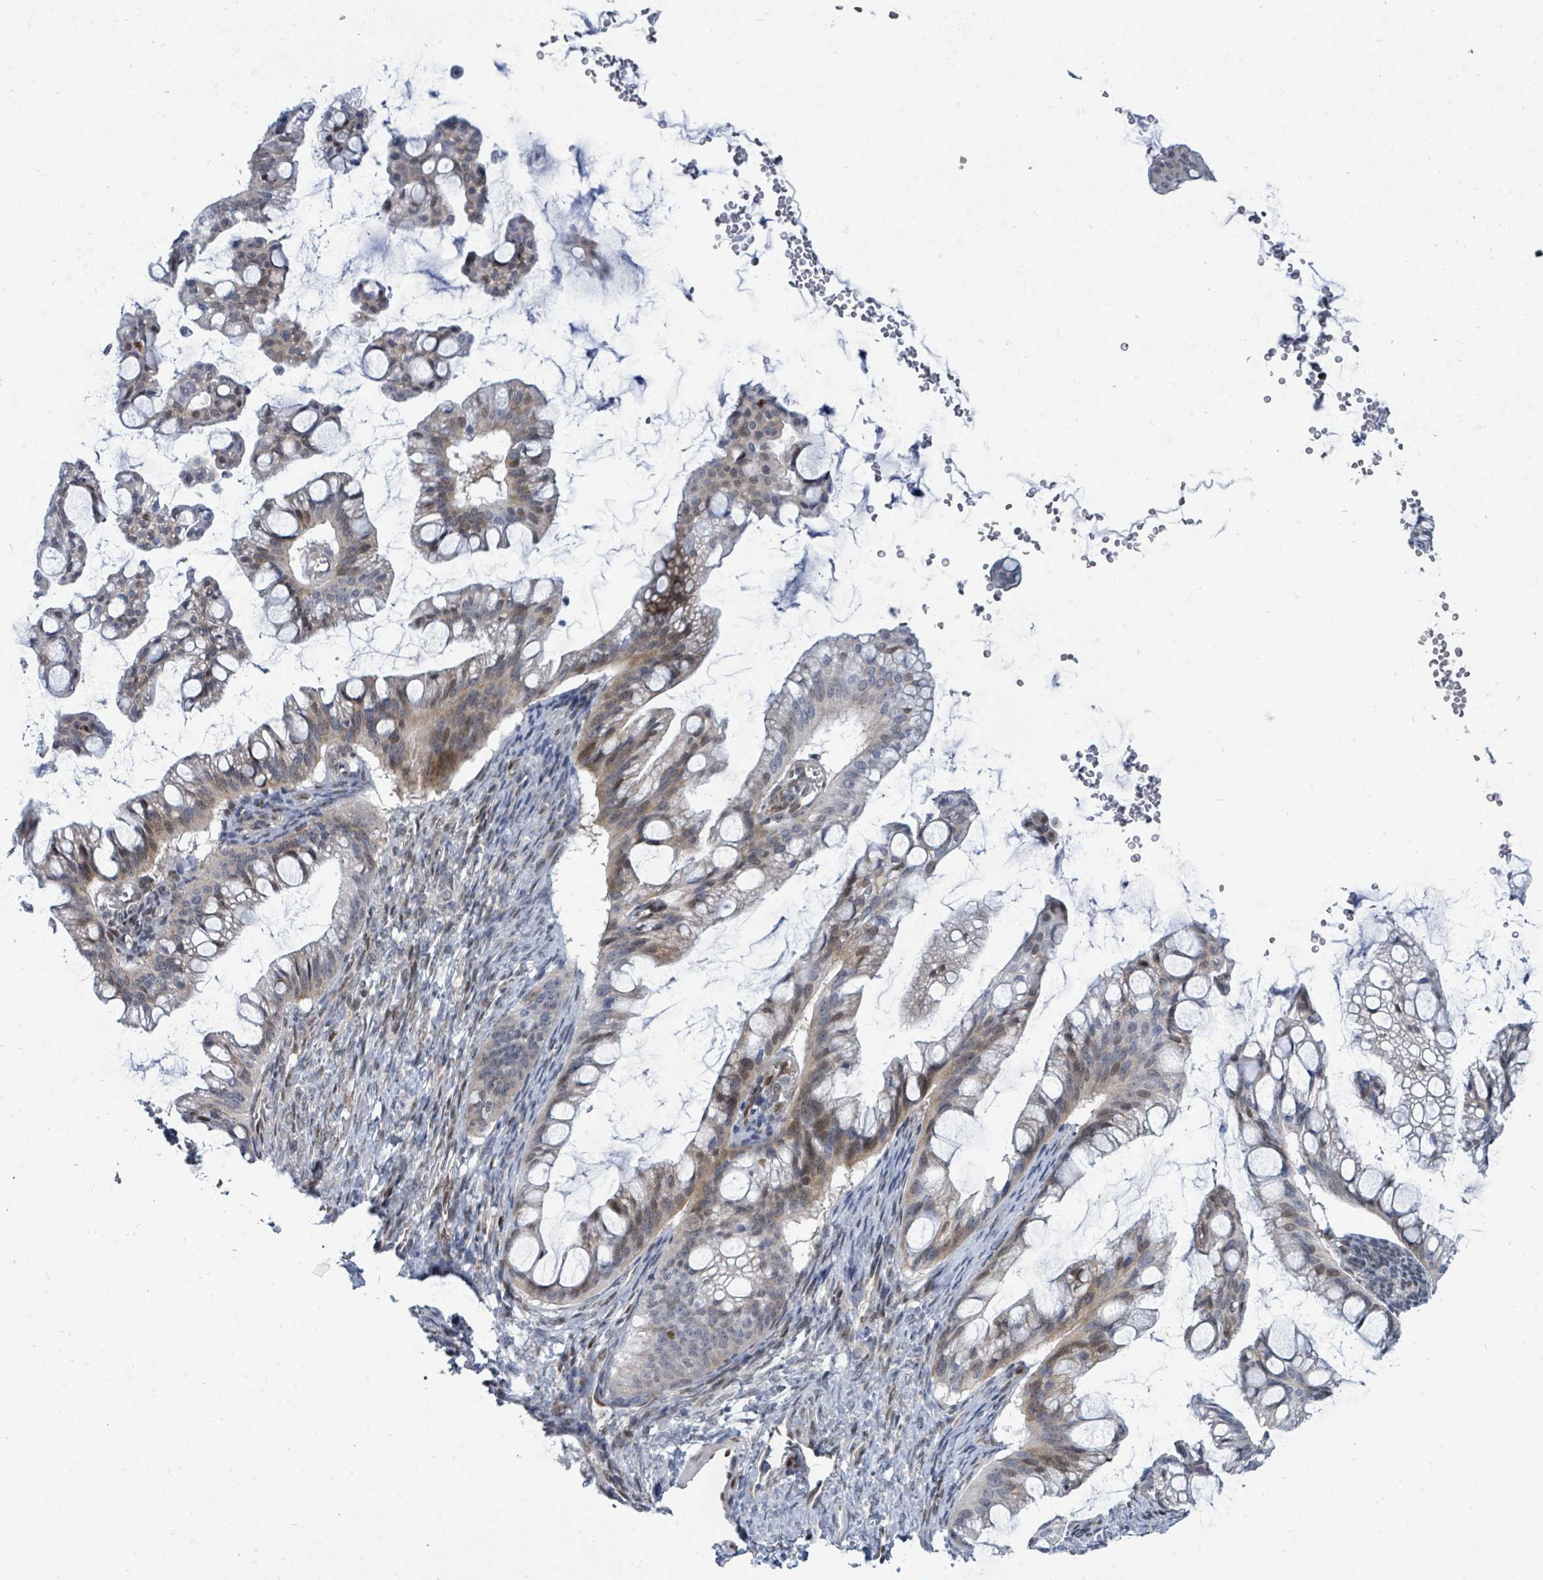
{"staining": {"intensity": "moderate", "quantity": "<25%", "location": "nuclear"}, "tissue": "ovarian cancer", "cell_type": "Tumor cells", "image_type": "cancer", "snomed": [{"axis": "morphology", "description": "Cystadenocarcinoma, mucinous, NOS"}, {"axis": "topography", "description": "Ovary"}], "caption": "A micrograph of ovarian cancer stained for a protein displays moderate nuclear brown staining in tumor cells.", "gene": "SUMO4", "patient": {"sex": "female", "age": 73}}